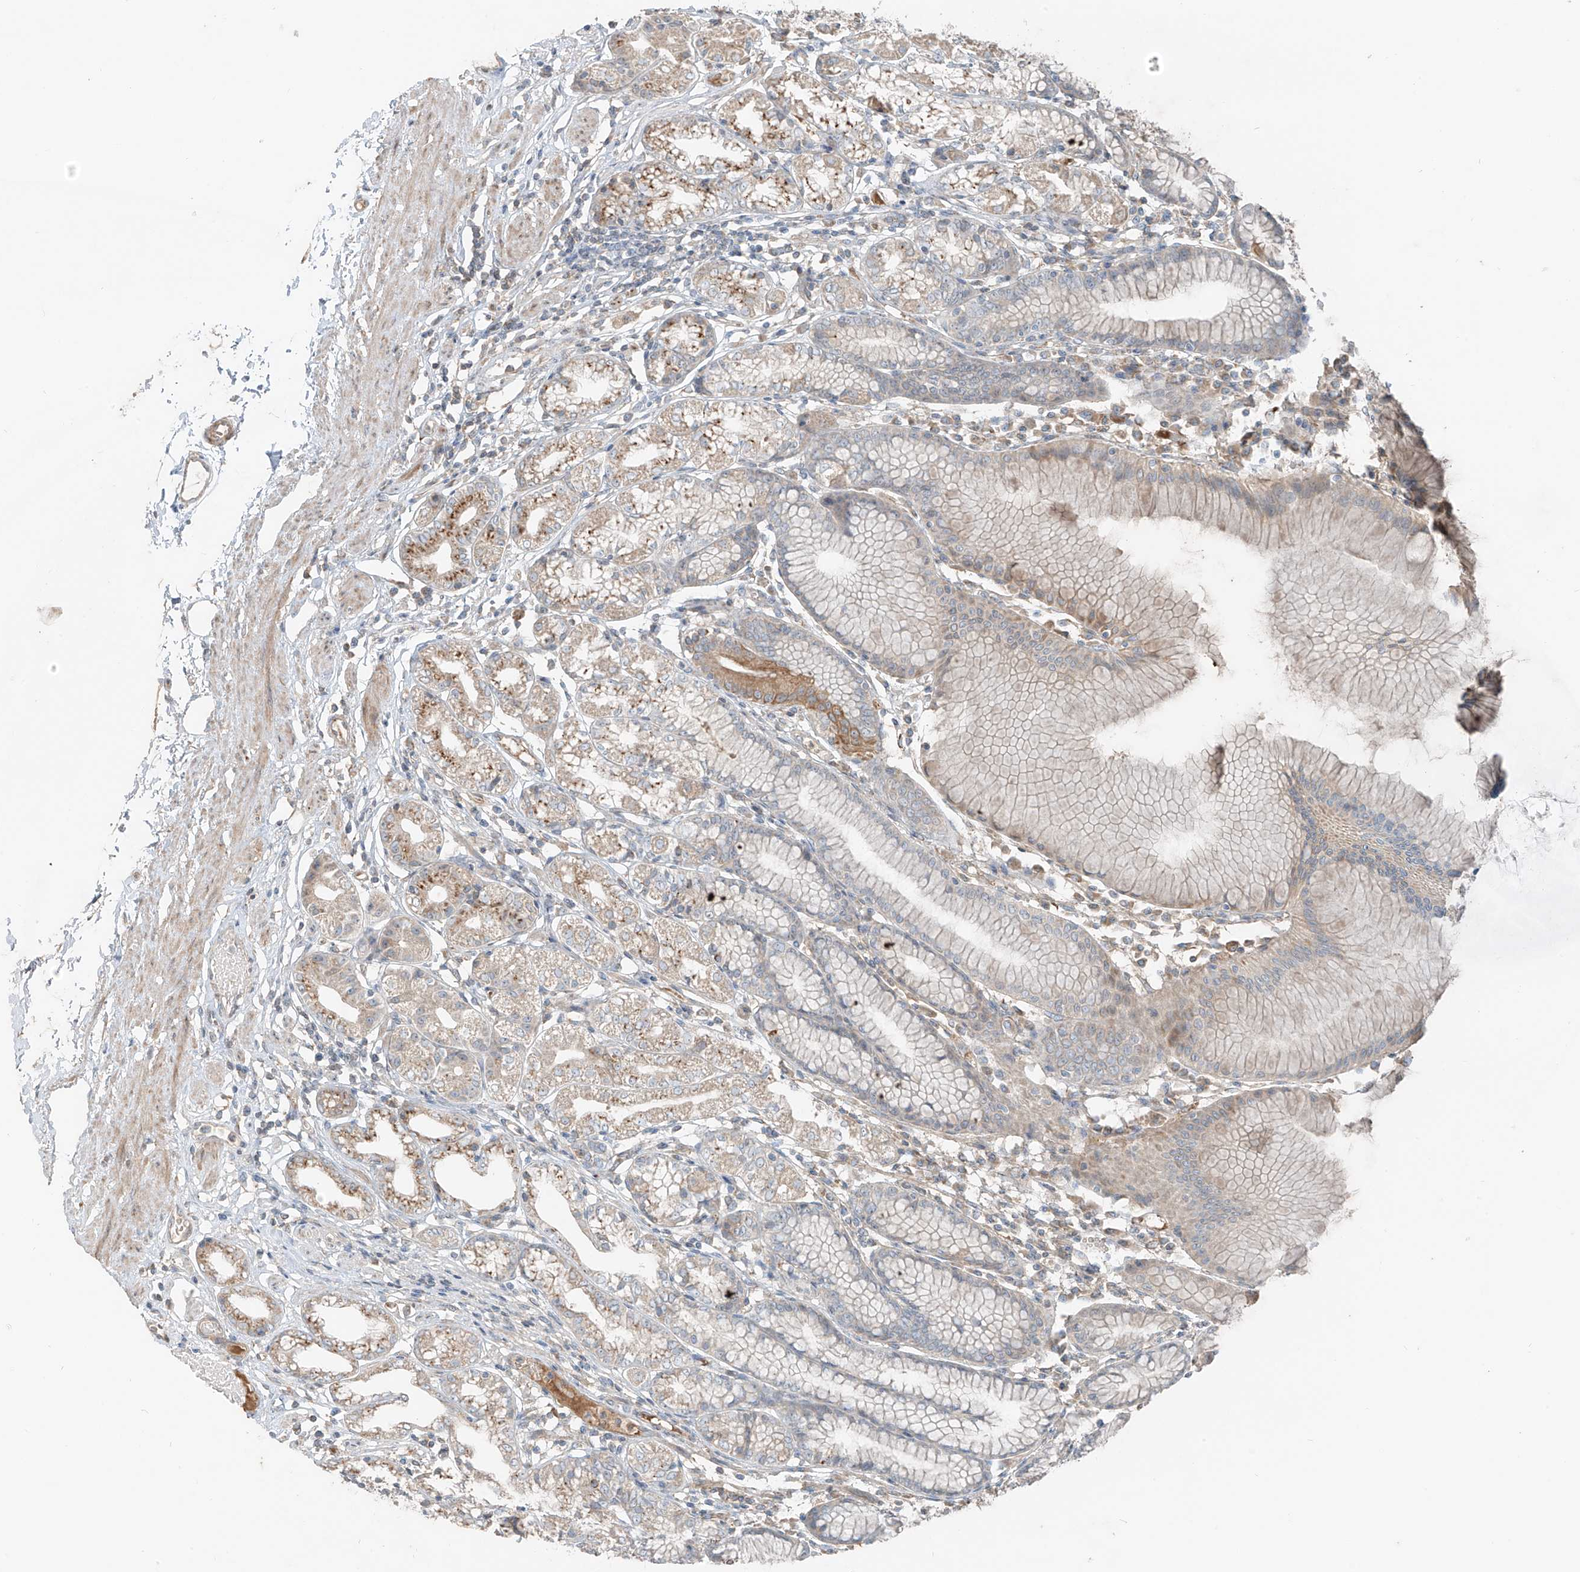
{"staining": {"intensity": "moderate", "quantity": "<25%", "location": "cytoplasmic/membranous"}, "tissue": "stomach", "cell_type": "Glandular cells", "image_type": "normal", "snomed": [{"axis": "morphology", "description": "Normal tissue, NOS"}, {"axis": "topography", "description": "Stomach"}], "caption": "Protein staining demonstrates moderate cytoplasmic/membranous staining in about <25% of glandular cells in unremarkable stomach.", "gene": "FSTL1", "patient": {"sex": "female", "age": 57}}